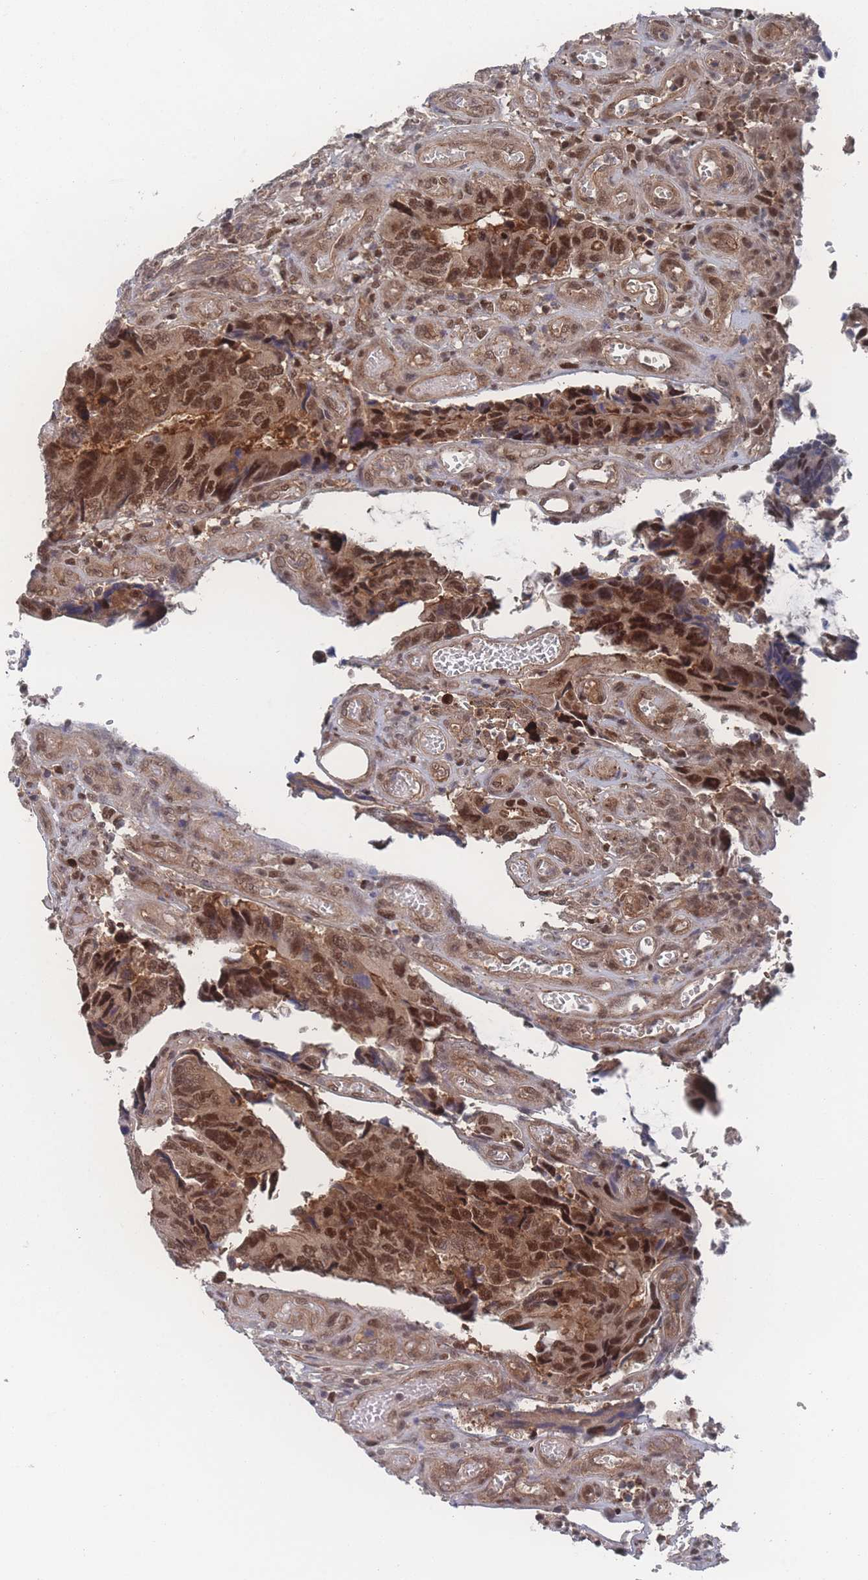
{"staining": {"intensity": "strong", "quantity": ">75%", "location": "nuclear"}, "tissue": "colorectal cancer", "cell_type": "Tumor cells", "image_type": "cancer", "snomed": [{"axis": "morphology", "description": "Adenocarcinoma, NOS"}, {"axis": "topography", "description": "Colon"}], "caption": "Strong nuclear expression for a protein is present in about >75% of tumor cells of colorectal cancer (adenocarcinoma) using IHC.", "gene": "PSMA1", "patient": {"sex": "male", "age": 87}}